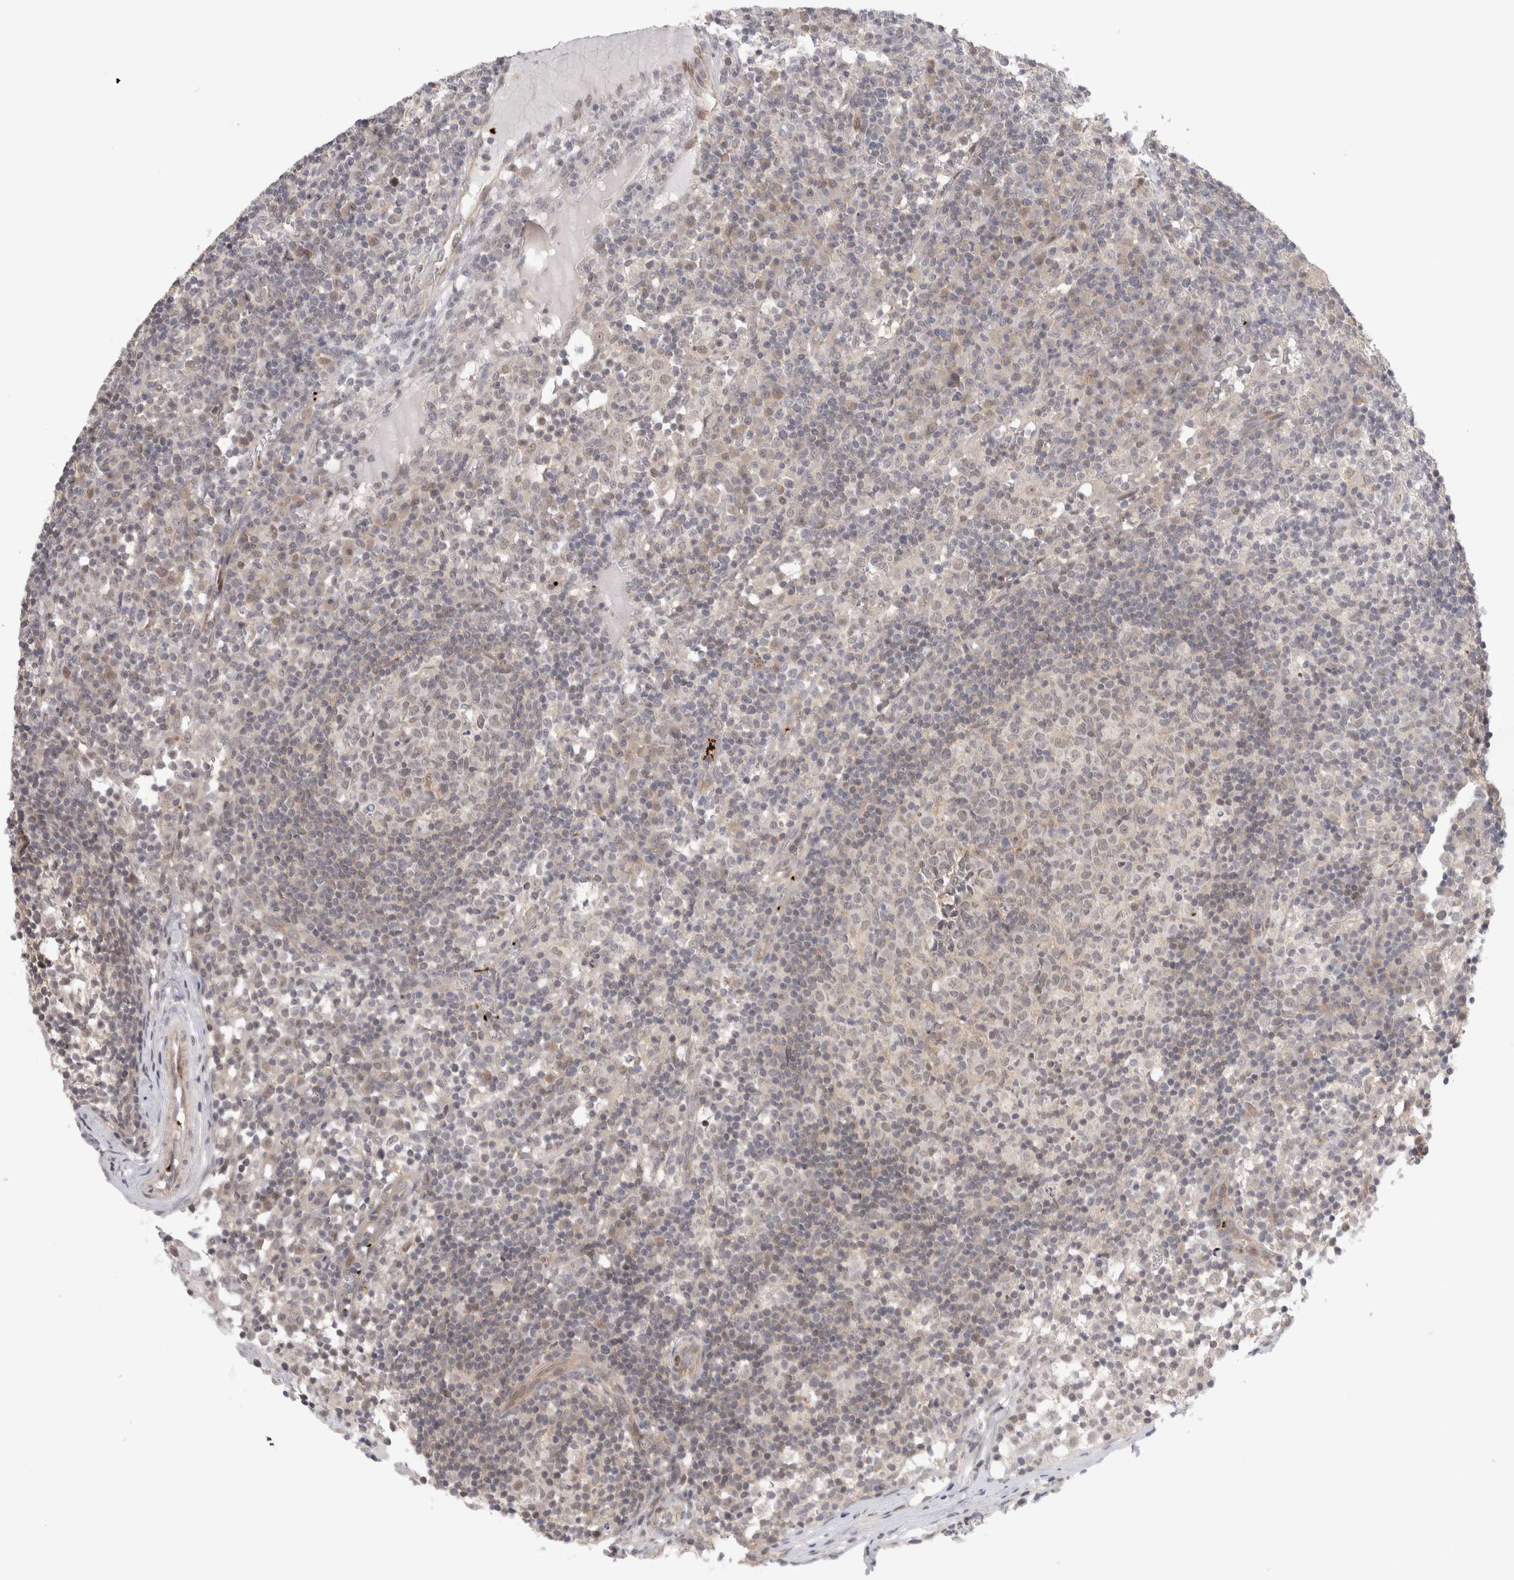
{"staining": {"intensity": "weak", "quantity": "<25%", "location": "cytoplasmic/membranous"}, "tissue": "lymph node", "cell_type": "Germinal center cells", "image_type": "normal", "snomed": [{"axis": "morphology", "description": "Normal tissue, NOS"}, {"axis": "morphology", "description": "Inflammation, NOS"}, {"axis": "topography", "description": "Lymph node"}], "caption": "This photomicrograph is of normal lymph node stained with IHC to label a protein in brown with the nuclei are counter-stained blue. There is no staining in germinal center cells. (Brightfield microscopy of DAB (3,3'-diaminobenzidine) immunohistochemistry (IHC) at high magnification).", "gene": "VPS28", "patient": {"sex": "male", "age": 55}}